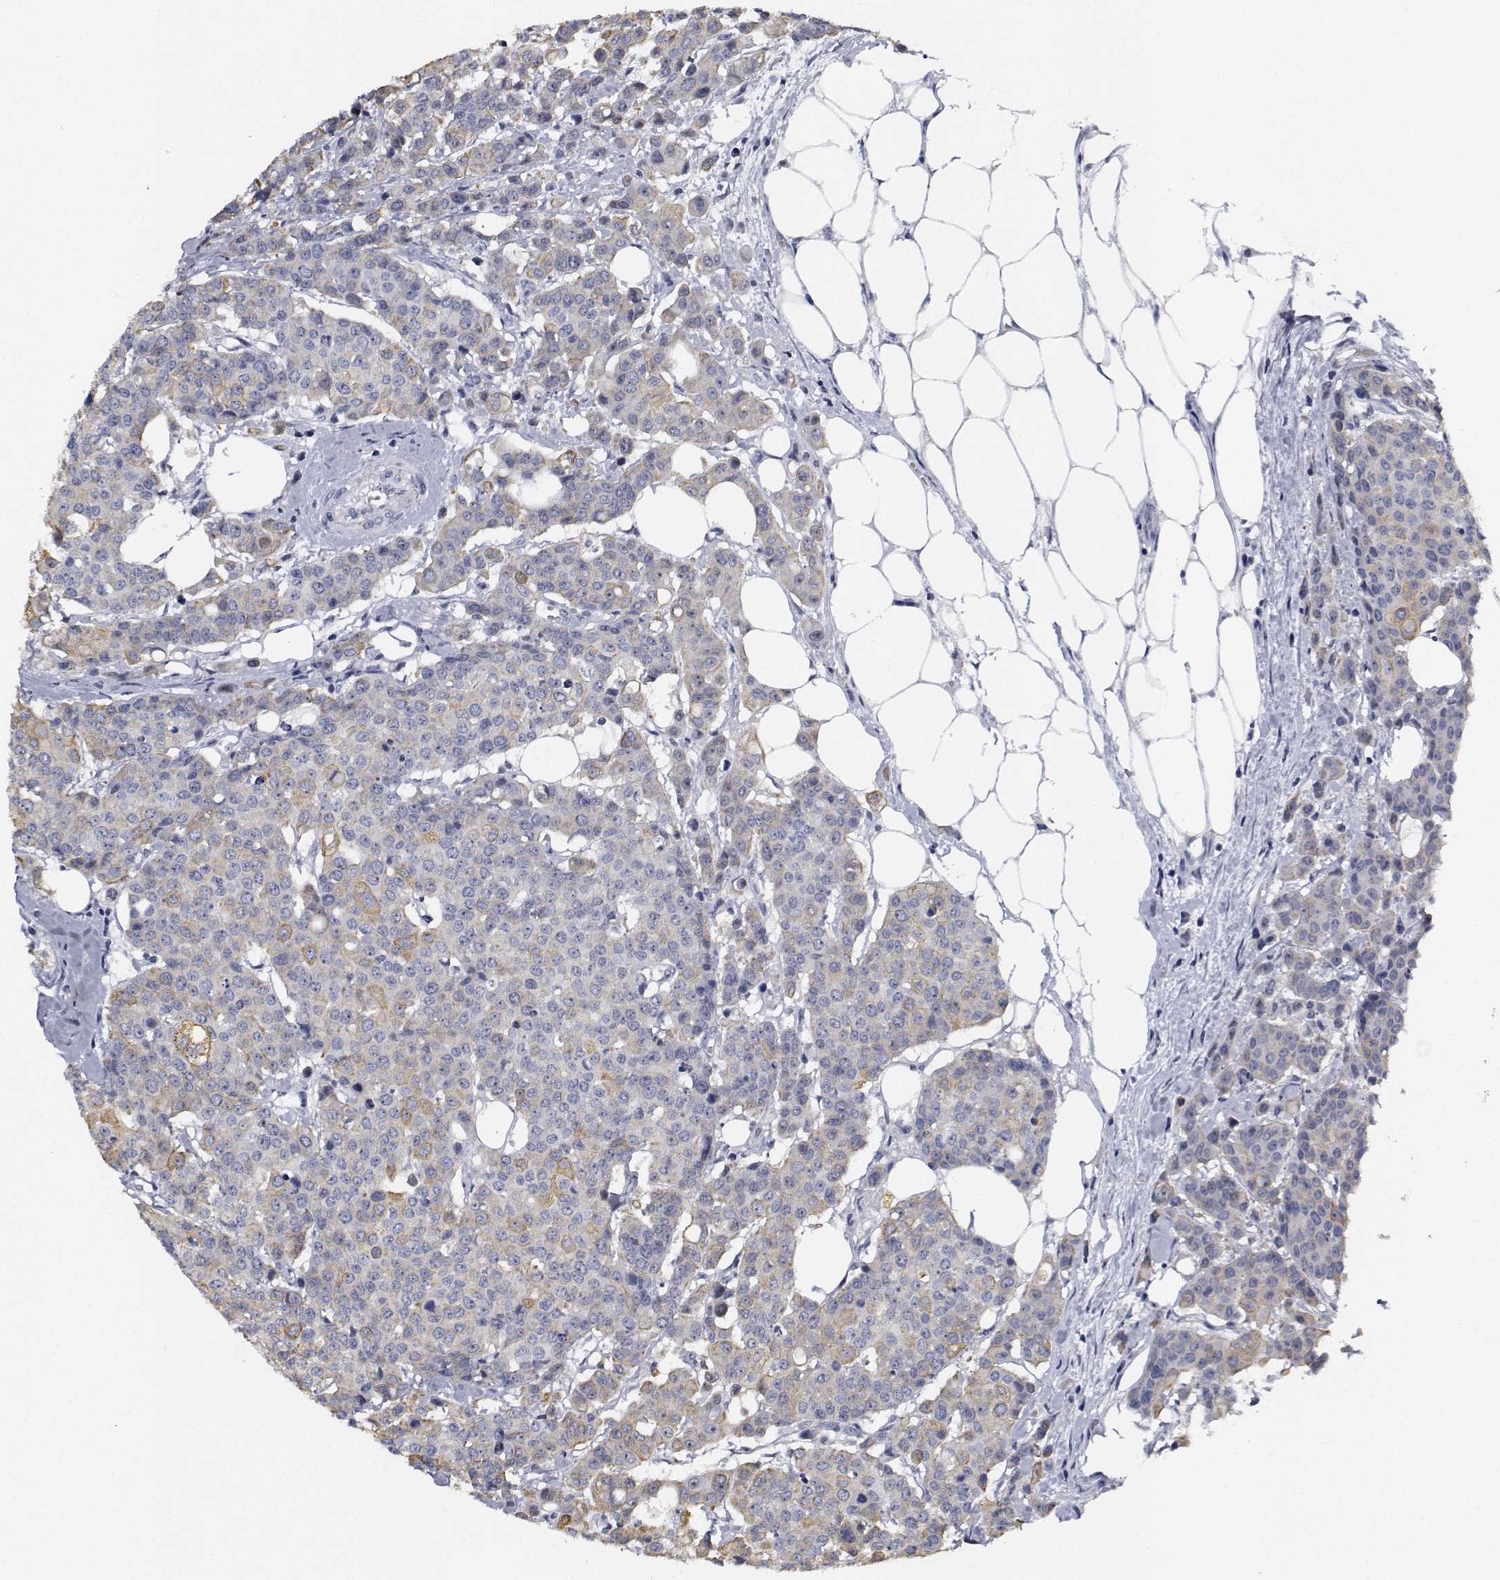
{"staining": {"intensity": "weak", "quantity": "<25%", "location": "cytoplasmic/membranous"}, "tissue": "carcinoid", "cell_type": "Tumor cells", "image_type": "cancer", "snomed": [{"axis": "morphology", "description": "Carcinoid, malignant, NOS"}, {"axis": "topography", "description": "Colon"}], "caption": "Image shows no significant protein staining in tumor cells of carcinoid.", "gene": "NVL", "patient": {"sex": "male", "age": 81}}